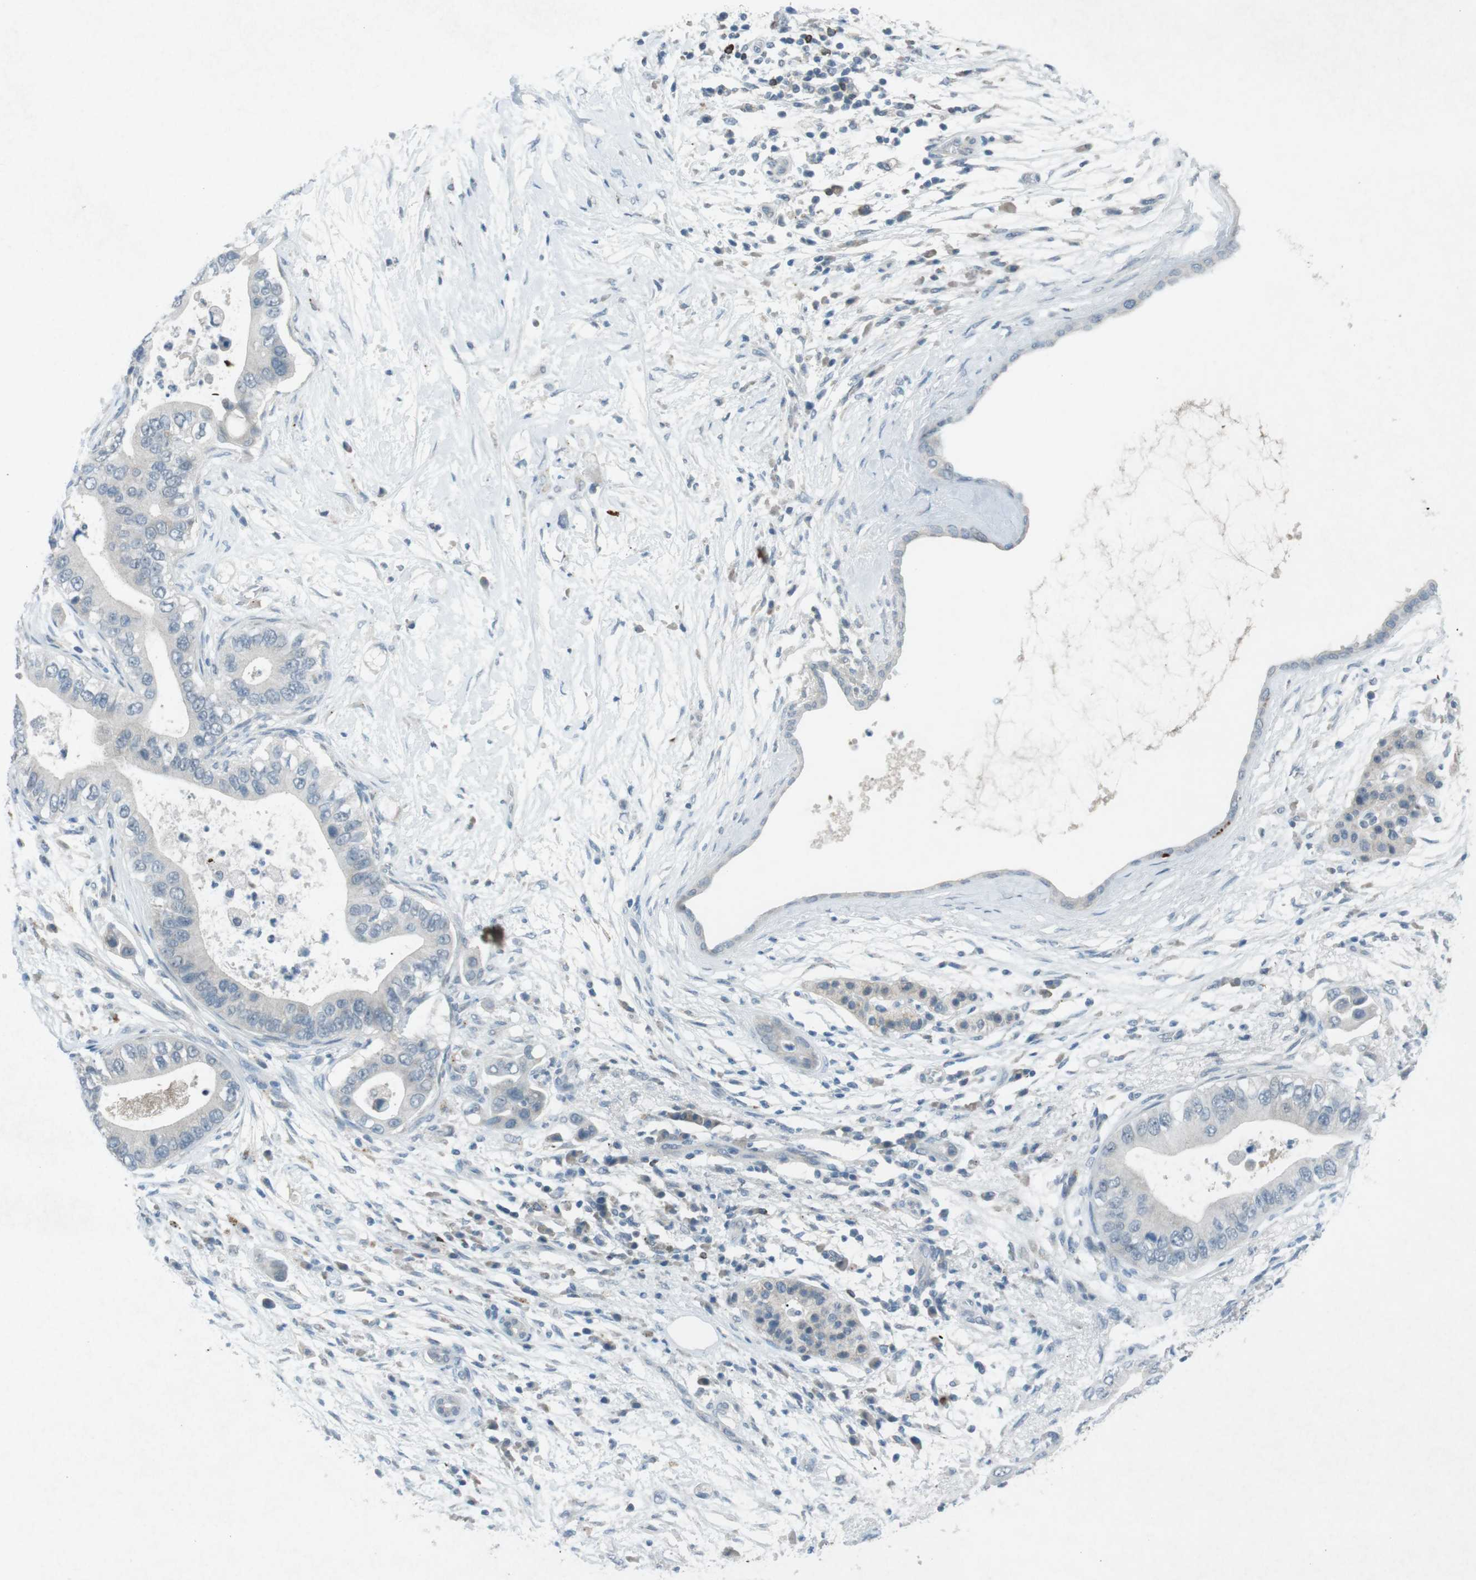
{"staining": {"intensity": "negative", "quantity": "none", "location": "none"}, "tissue": "pancreatic cancer", "cell_type": "Tumor cells", "image_type": "cancer", "snomed": [{"axis": "morphology", "description": "Adenocarcinoma, NOS"}, {"axis": "topography", "description": "Pancreas"}], "caption": "IHC micrograph of human pancreatic cancer (adenocarcinoma) stained for a protein (brown), which exhibits no positivity in tumor cells.", "gene": "FCRLA", "patient": {"sex": "male", "age": 77}}